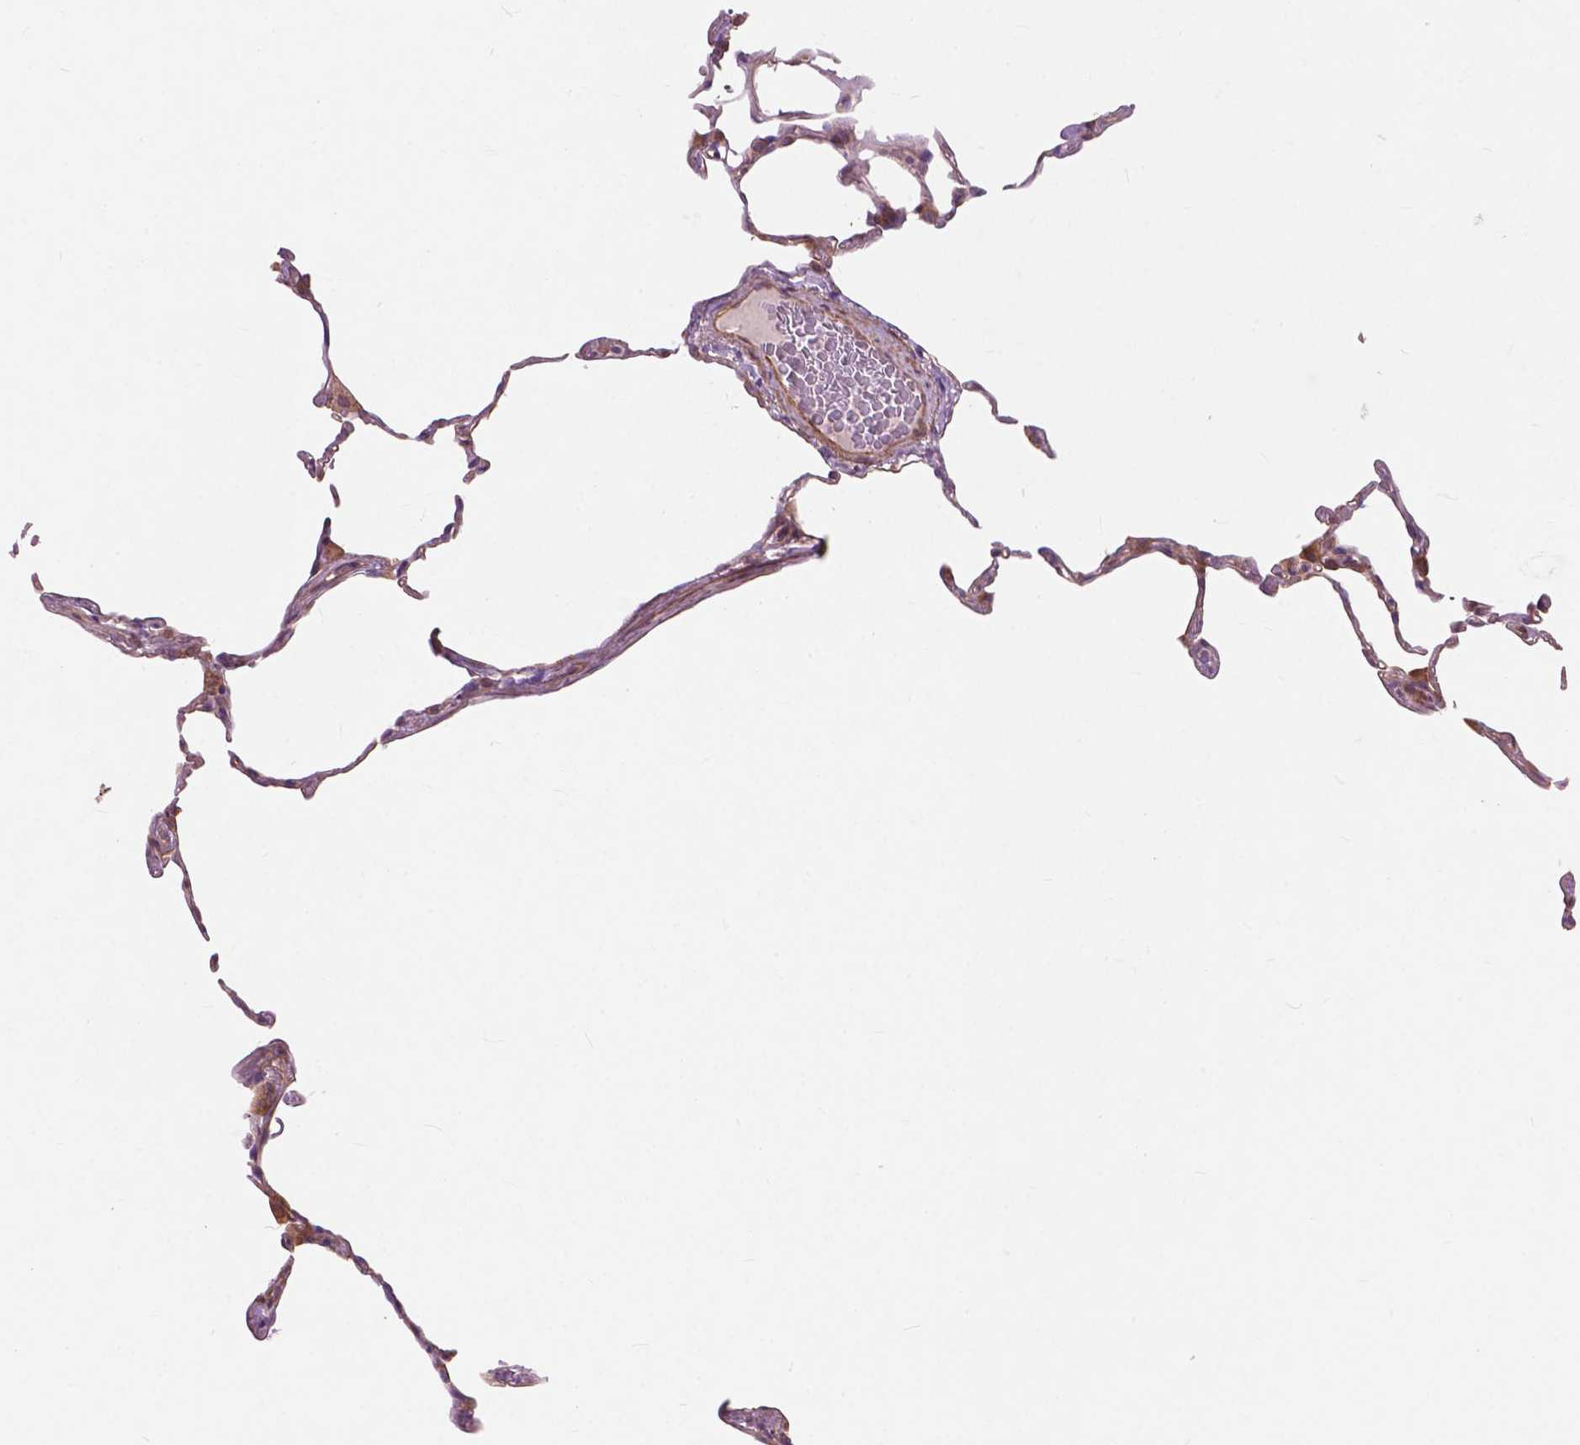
{"staining": {"intensity": "negative", "quantity": "none", "location": "none"}, "tissue": "lung", "cell_type": "Alveolar cells", "image_type": "normal", "snomed": [{"axis": "morphology", "description": "Normal tissue, NOS"}, {"axis": "topography", "description": "Lung"}], "caption": "This is an immunohistochemistry (IHC) image of unremarkable human lung. There is no expression in alveolar cells.", "gene": "FNIP1", "patient": {"sex": "female", "age": 57}}